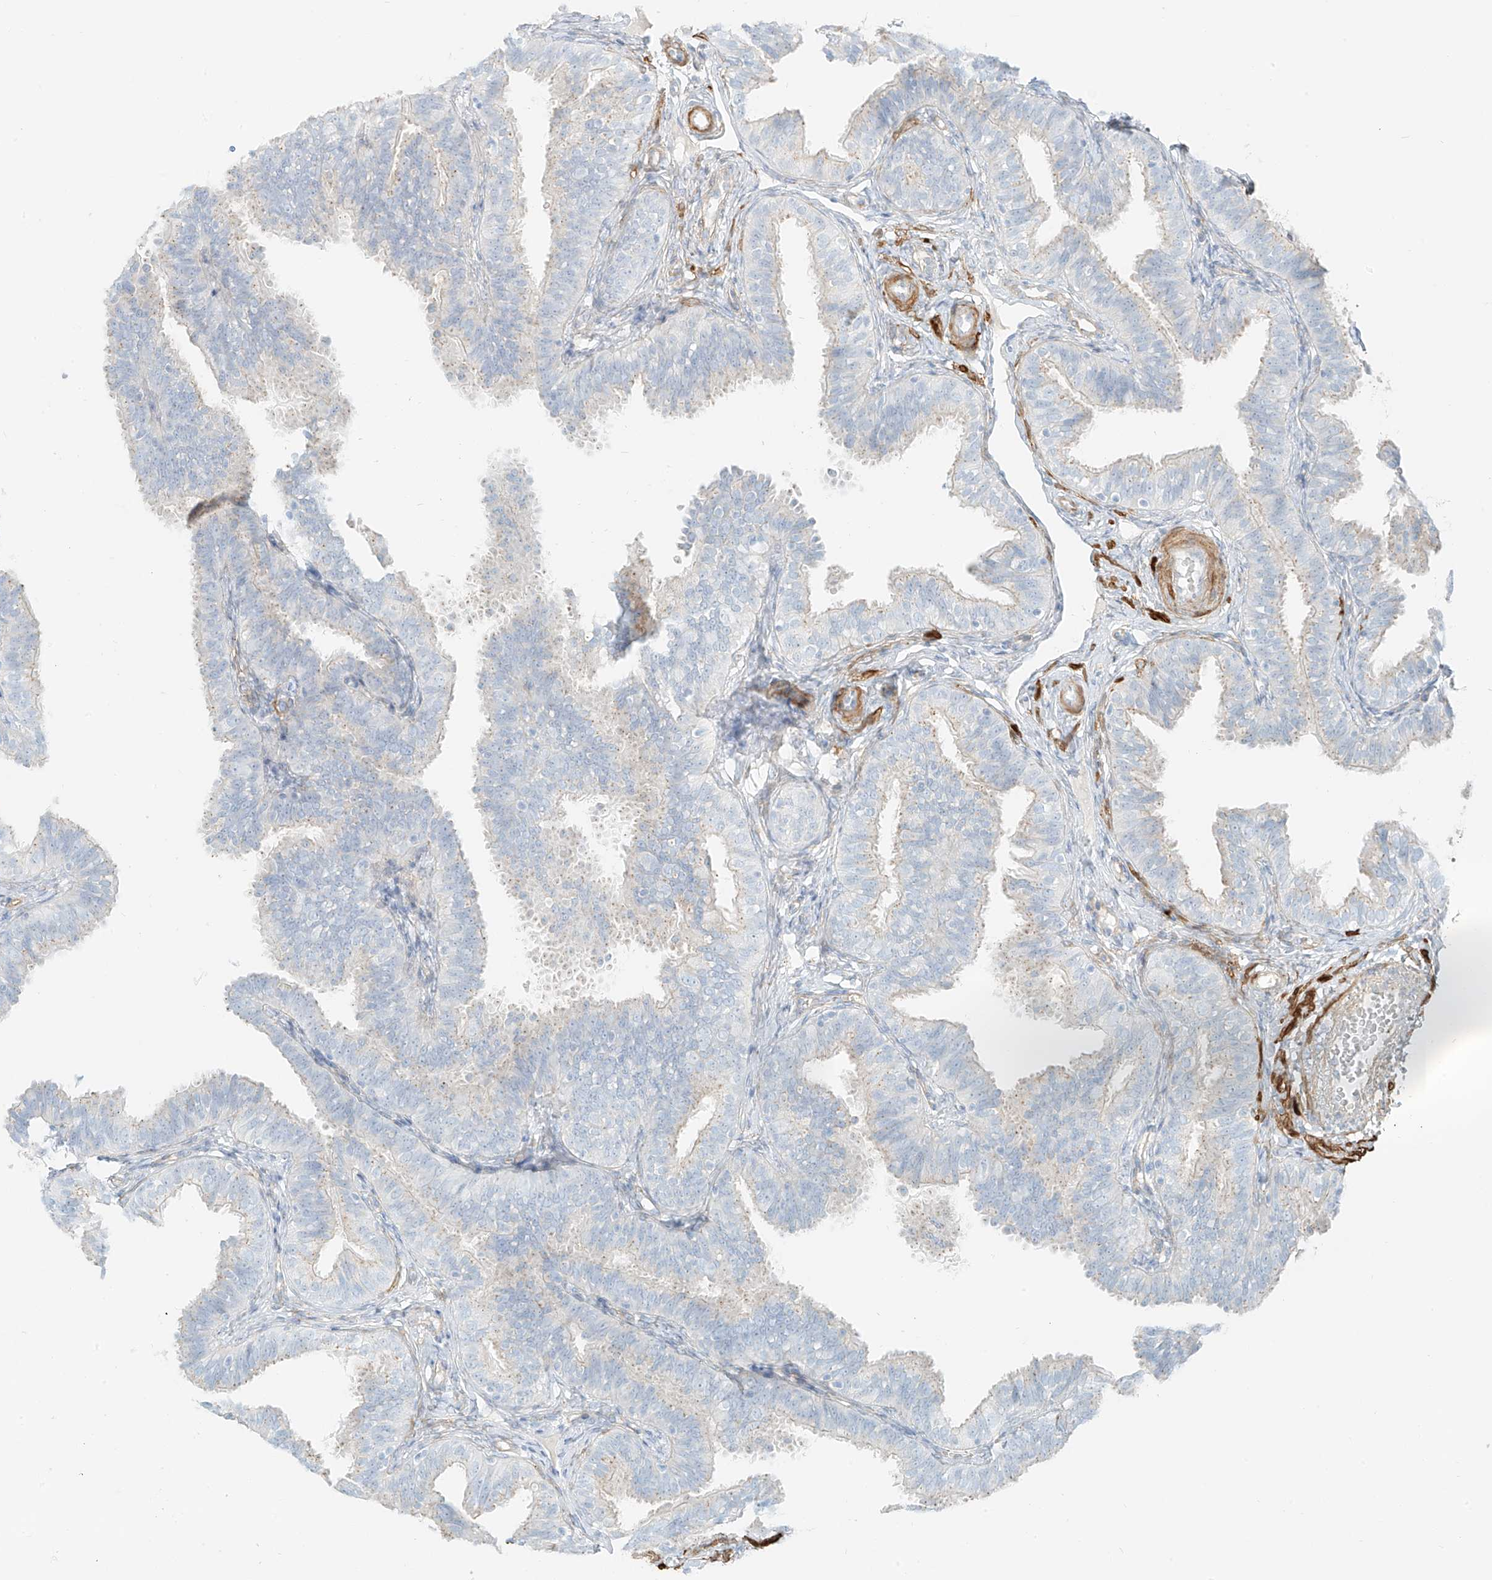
{"staining": {"intensity": "negative", "quantity": "none", "location": "none"}, "tissue": "fallopian tube", "cell_type": "Glandular cells", "image_type": "normal", "snomed": [{"axis": "morphology", "description": "Normal tissue, NOS"}, {"axis": "topography", "description": "Fallopian tube"}], "caption": "A histopathology image of fallopian tube stained for a protein shows no brown staining in glandular cells.", "gene": "SMCP", "patient": {"sex": "female", "age": 35}}